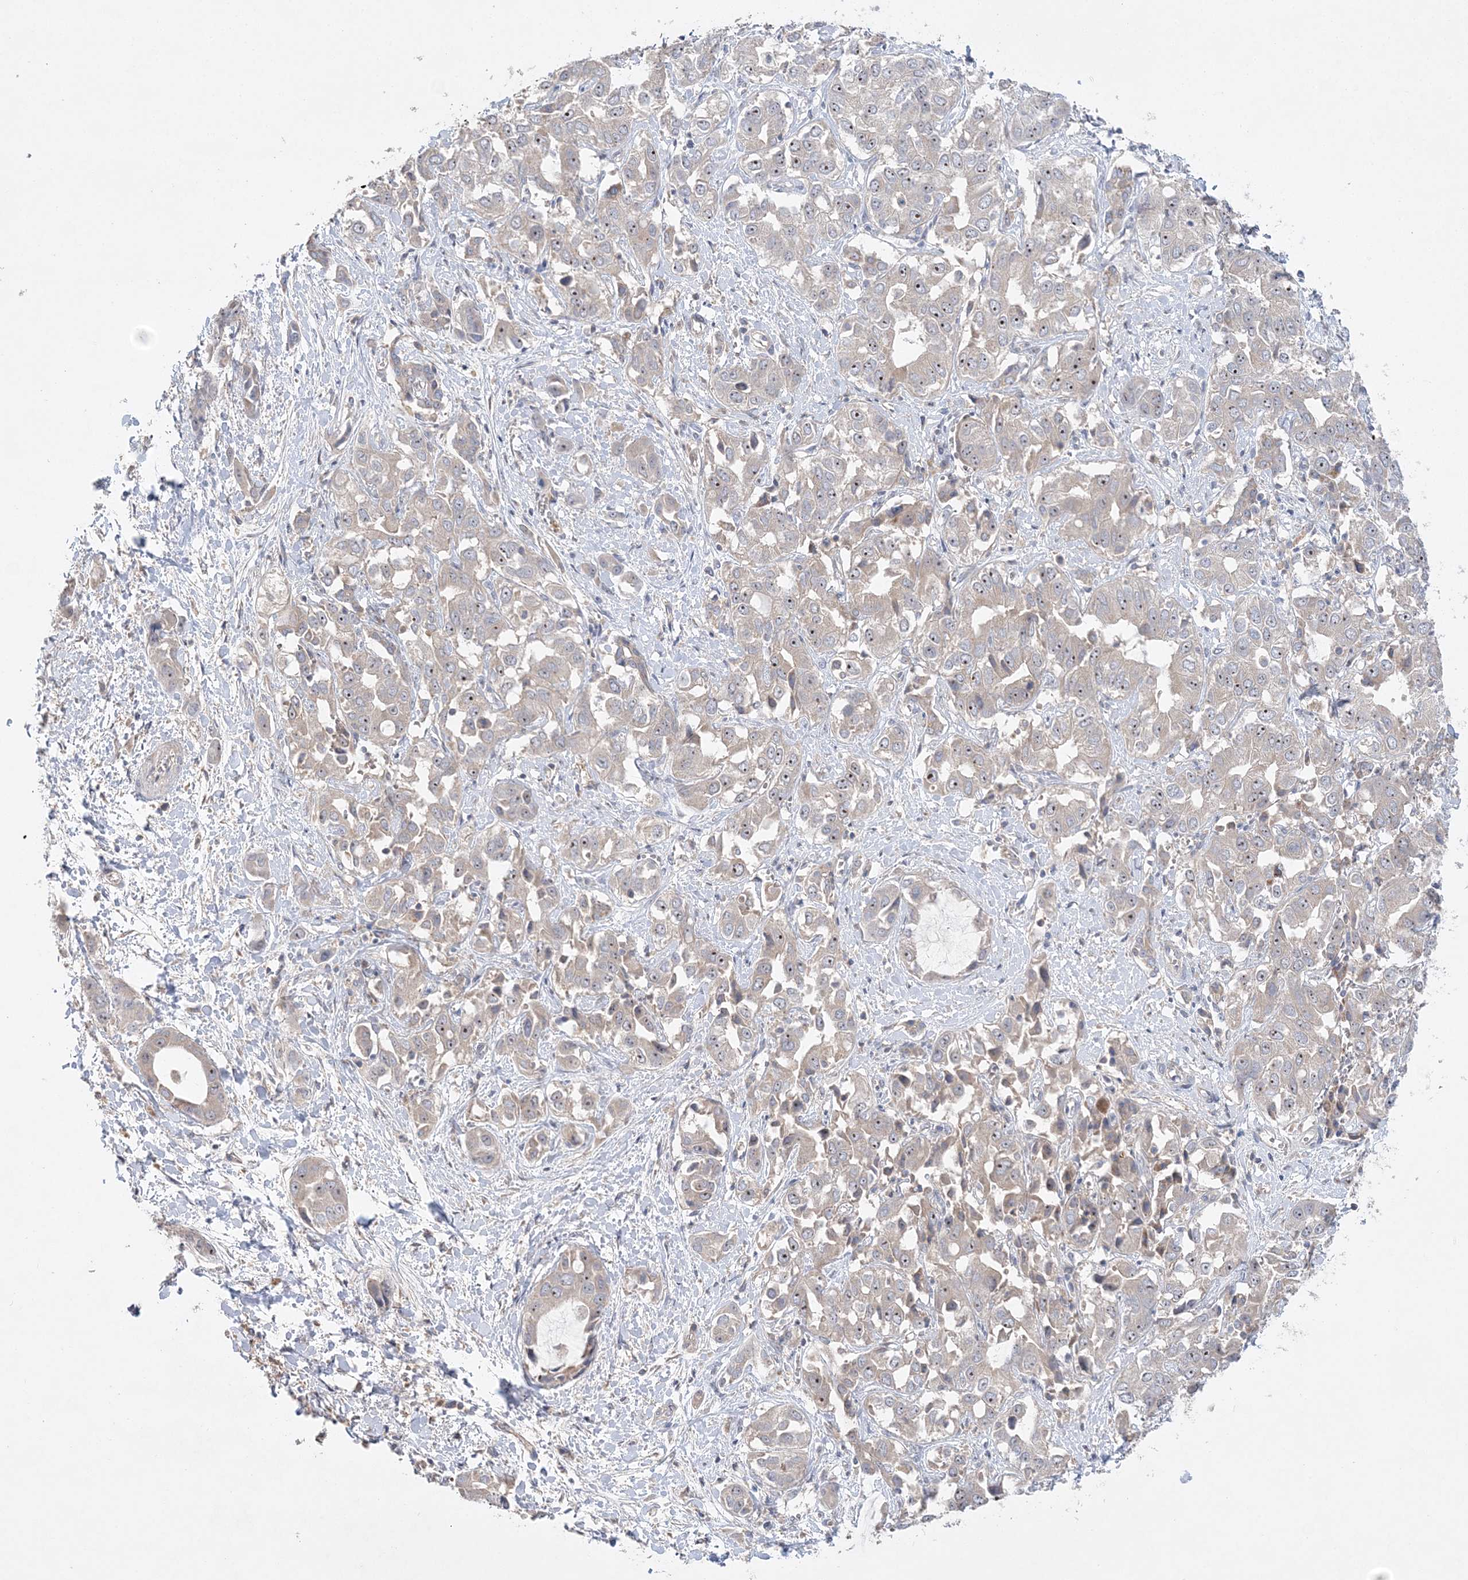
{"staining": {"intensity": "moderate", "quantity": "<25%", "location": "nuclear"}, "tissue": "liver cancer", "cell_type": "Tumor cells", "image_type": "cancer", "snomed": [{"axis": "morphology", "description": "Cholangiocarcinoma"}, {"axis": "topography", "description": "Liver"}], "caption": "A micrograph of liver cancer stained for a protein displays moderate nuclear brown staining in tumor cells. The staining was performed using DAB, with brown indicating positive protein expression. Nuclei are stained blue with hematoxylin.", "gene": "ACAP2", "patient": {"sex": "female", "age": 52}}